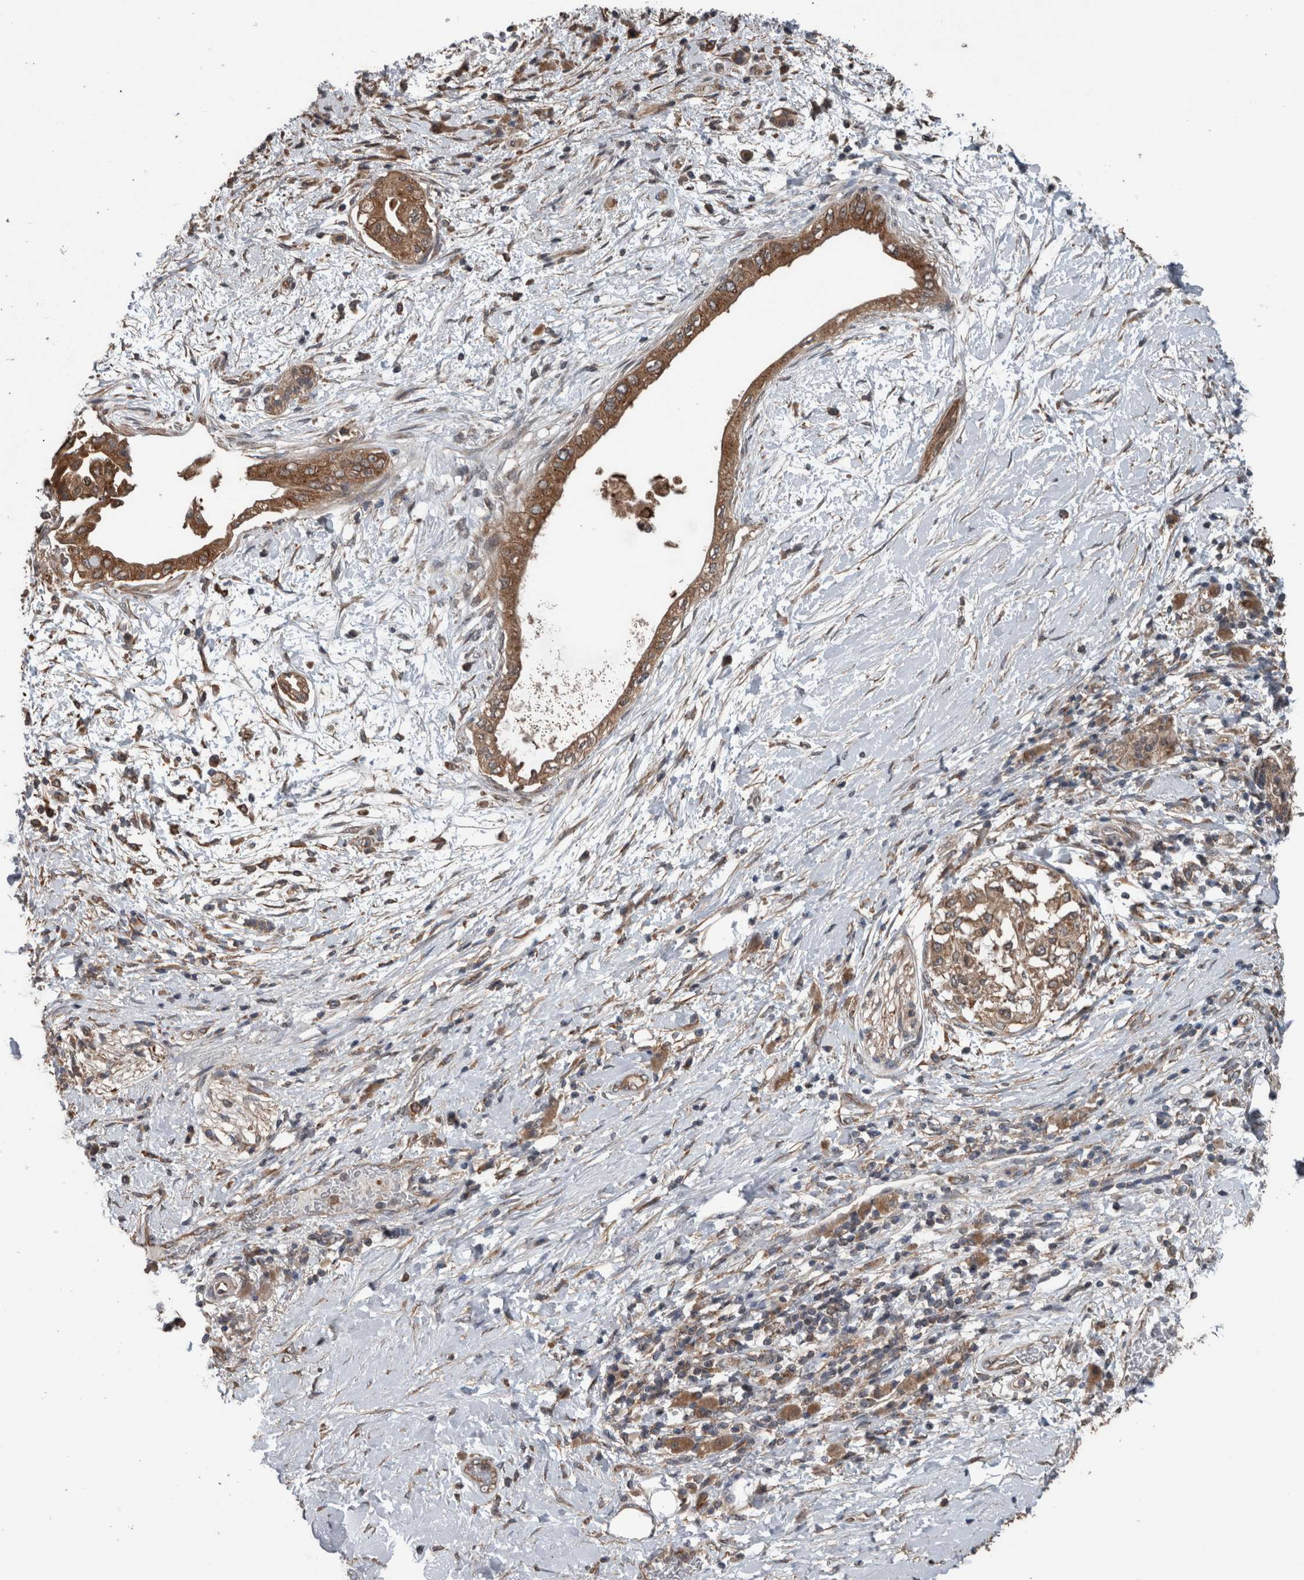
{"staining": {"intensity": "moderate", "quantity": ">75%", "location": "cytoplasmic/membranous"}, "tissue": "pancreatic cancer", "cell_type": "Tumor cells", "image_type": "cancer", "snomed": [{"axis": "morphology", "description": "Normal tissue, NOS"}, {"axis": "morphology", "description": "Adenocarcinoma, NOS"}, {"axis": "topography", "description": "Pancreas"}, {"axis": "topography", "description": "Duodenum"}], "caption": "Tumor cells reveal moderate cytoplasmic/membranous positivity in approximately >75% of cells in pancreatic adenocarcinoma.", "gene": "RIOK3", "patient": {"sex": "female", "age": 60}}